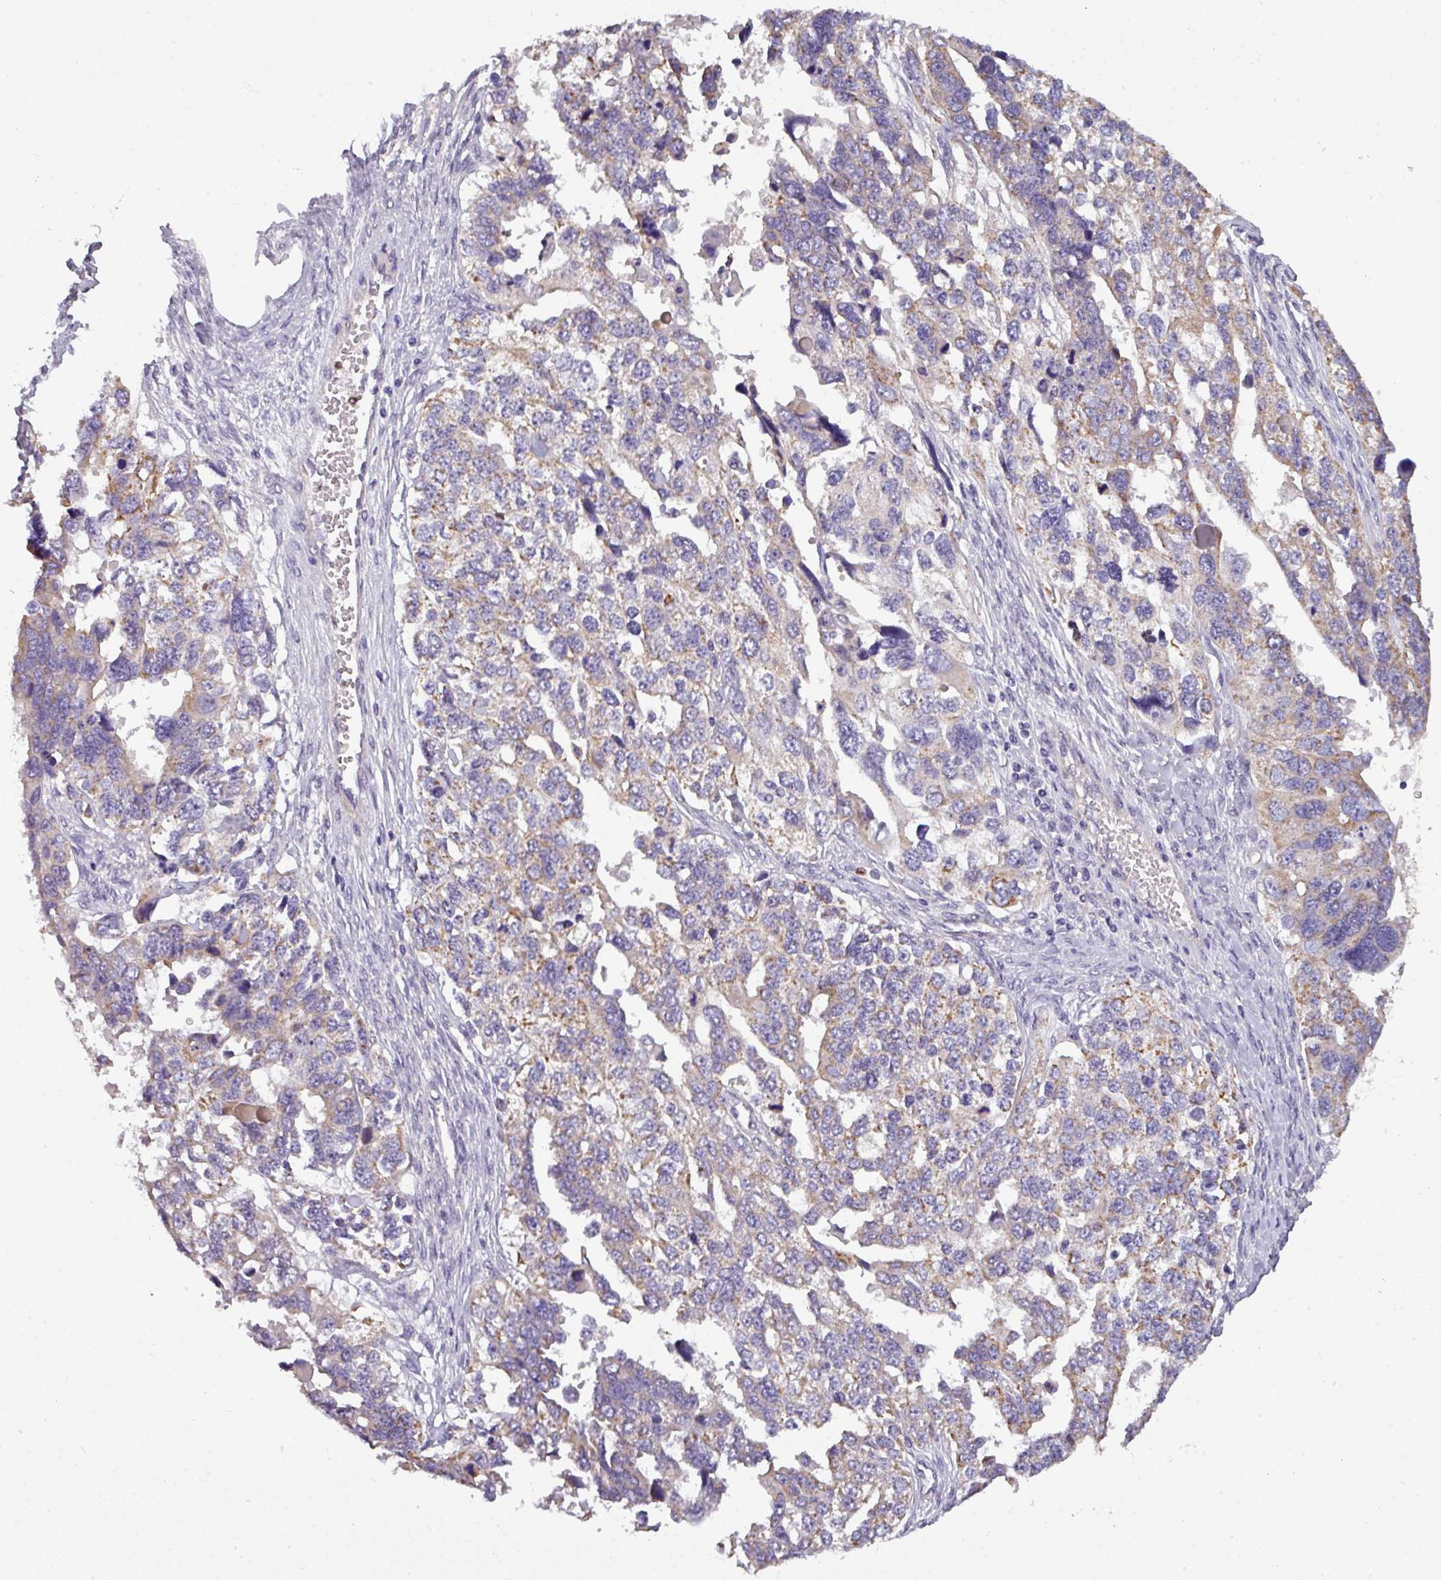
{"staining": {"intensity": "moderate", "quantity": "25%-75%", "location": "cytoplasmic/membranous"}, "tissue": "ovarian cancer", "cell_type": "Tumor cells", "image_type": "cancer", "snomed": [{"axis": "morphology", "description": "Cystadenocarcinoma, serous, NOS"}, {"axis": "topography", "description": "Ovary"}], "caption": "IHC (DAB) staining of ovarian serous cystadenocarcinoma exhibits moderate cytoplasmic/membranous protein staining in approximately 25%-75% of tumor cells.", "gene": "PAPLN", "patient": {"sex": "female", "age": 76}}